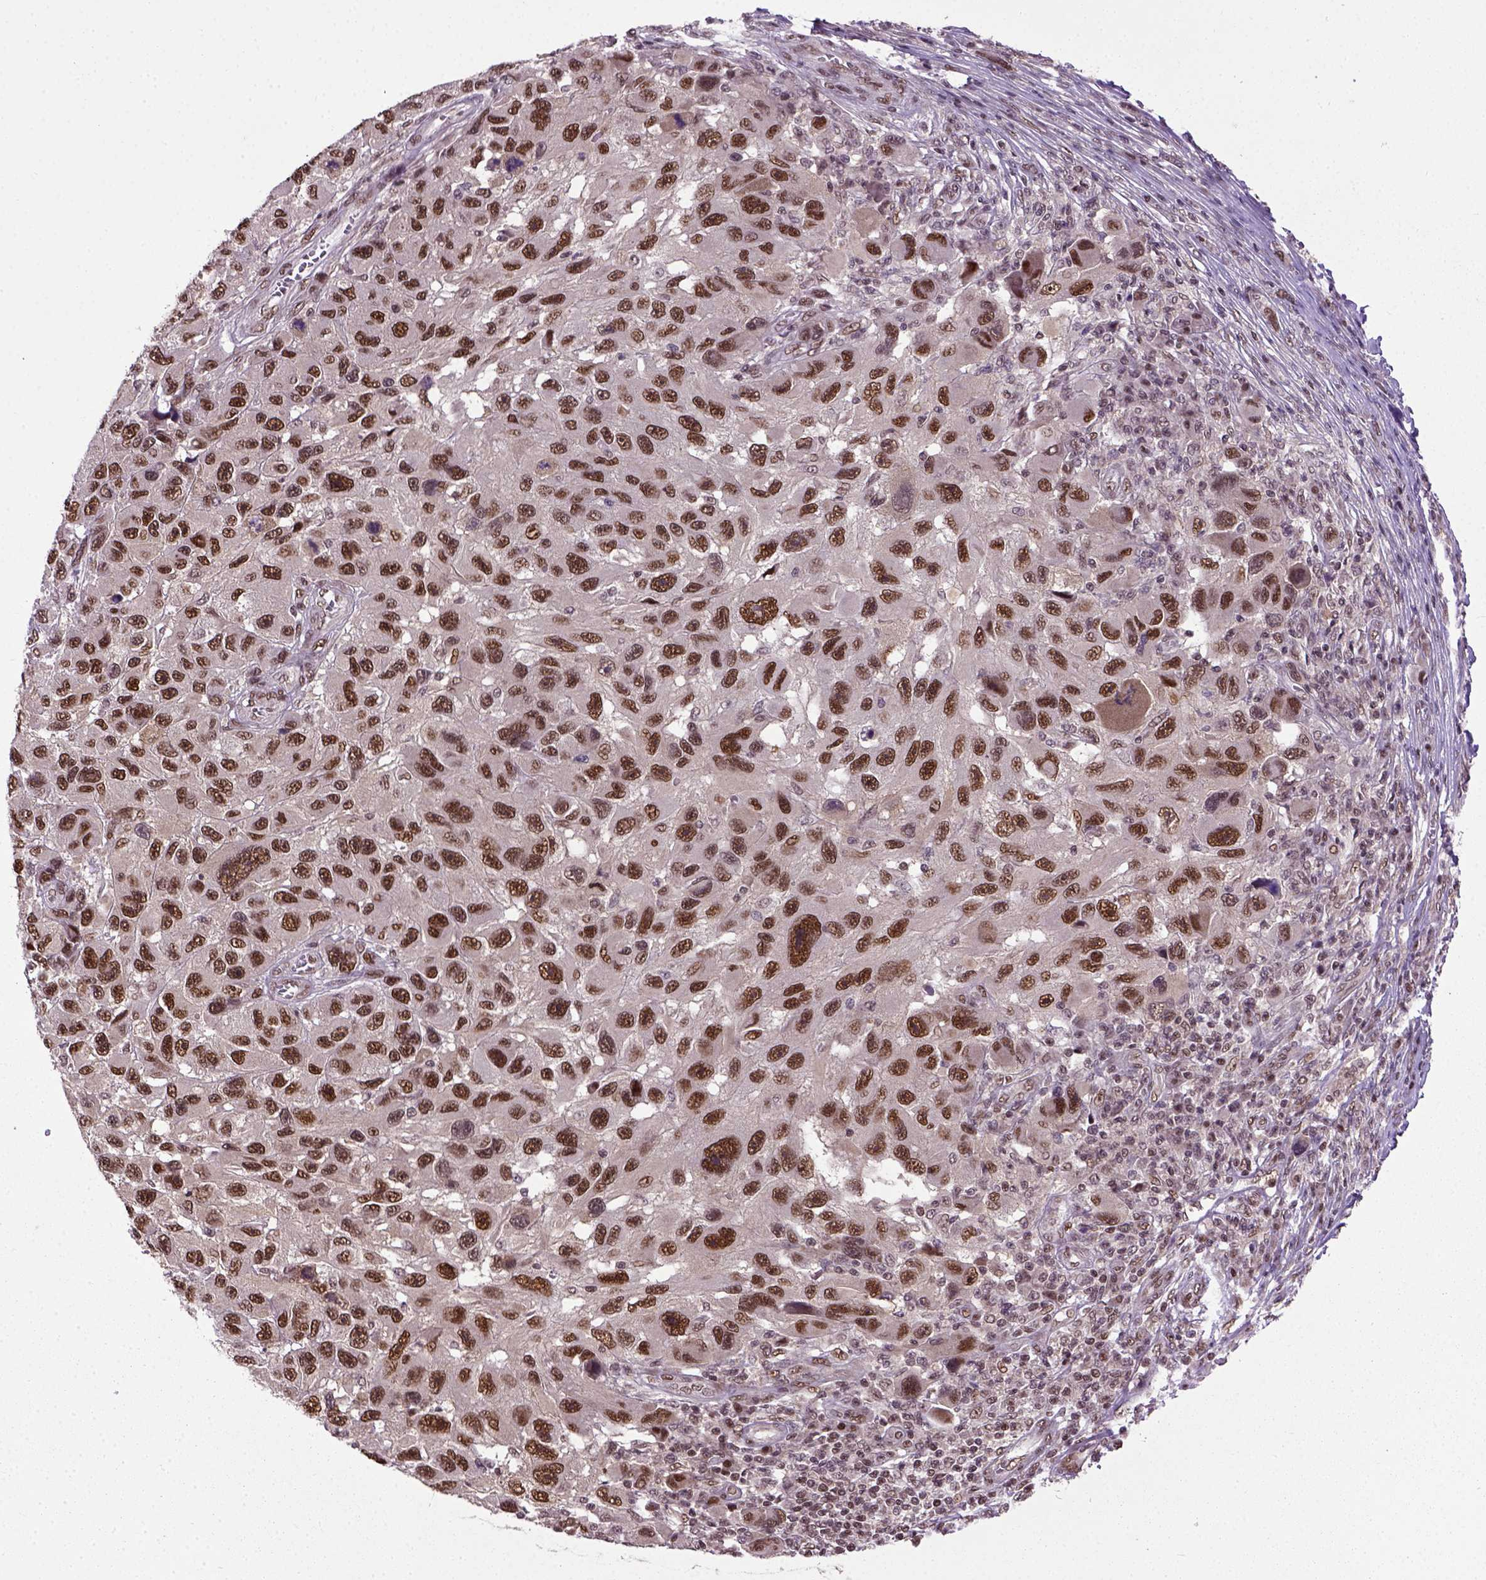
{"staining": {"intensity": "moderate", "quantity": ">75%", "location": "nuclear"}, "tissue": "melanoma", "cell_type": "Tumor cells", "image_type": "cancer", "snomed": [{"axis": "morphology", "description": "Malignant melanoma, NOS"}, {"axis": "topography", "description": "Skin"}], "caption": "Protein analysis of melanoma tissue shows moderate nuclear positivity in approximately >75% of tumor cells. Nuclei are stained in blue.", "gene": "UBA3", "patient": {"sex": "male", "age": 53}}